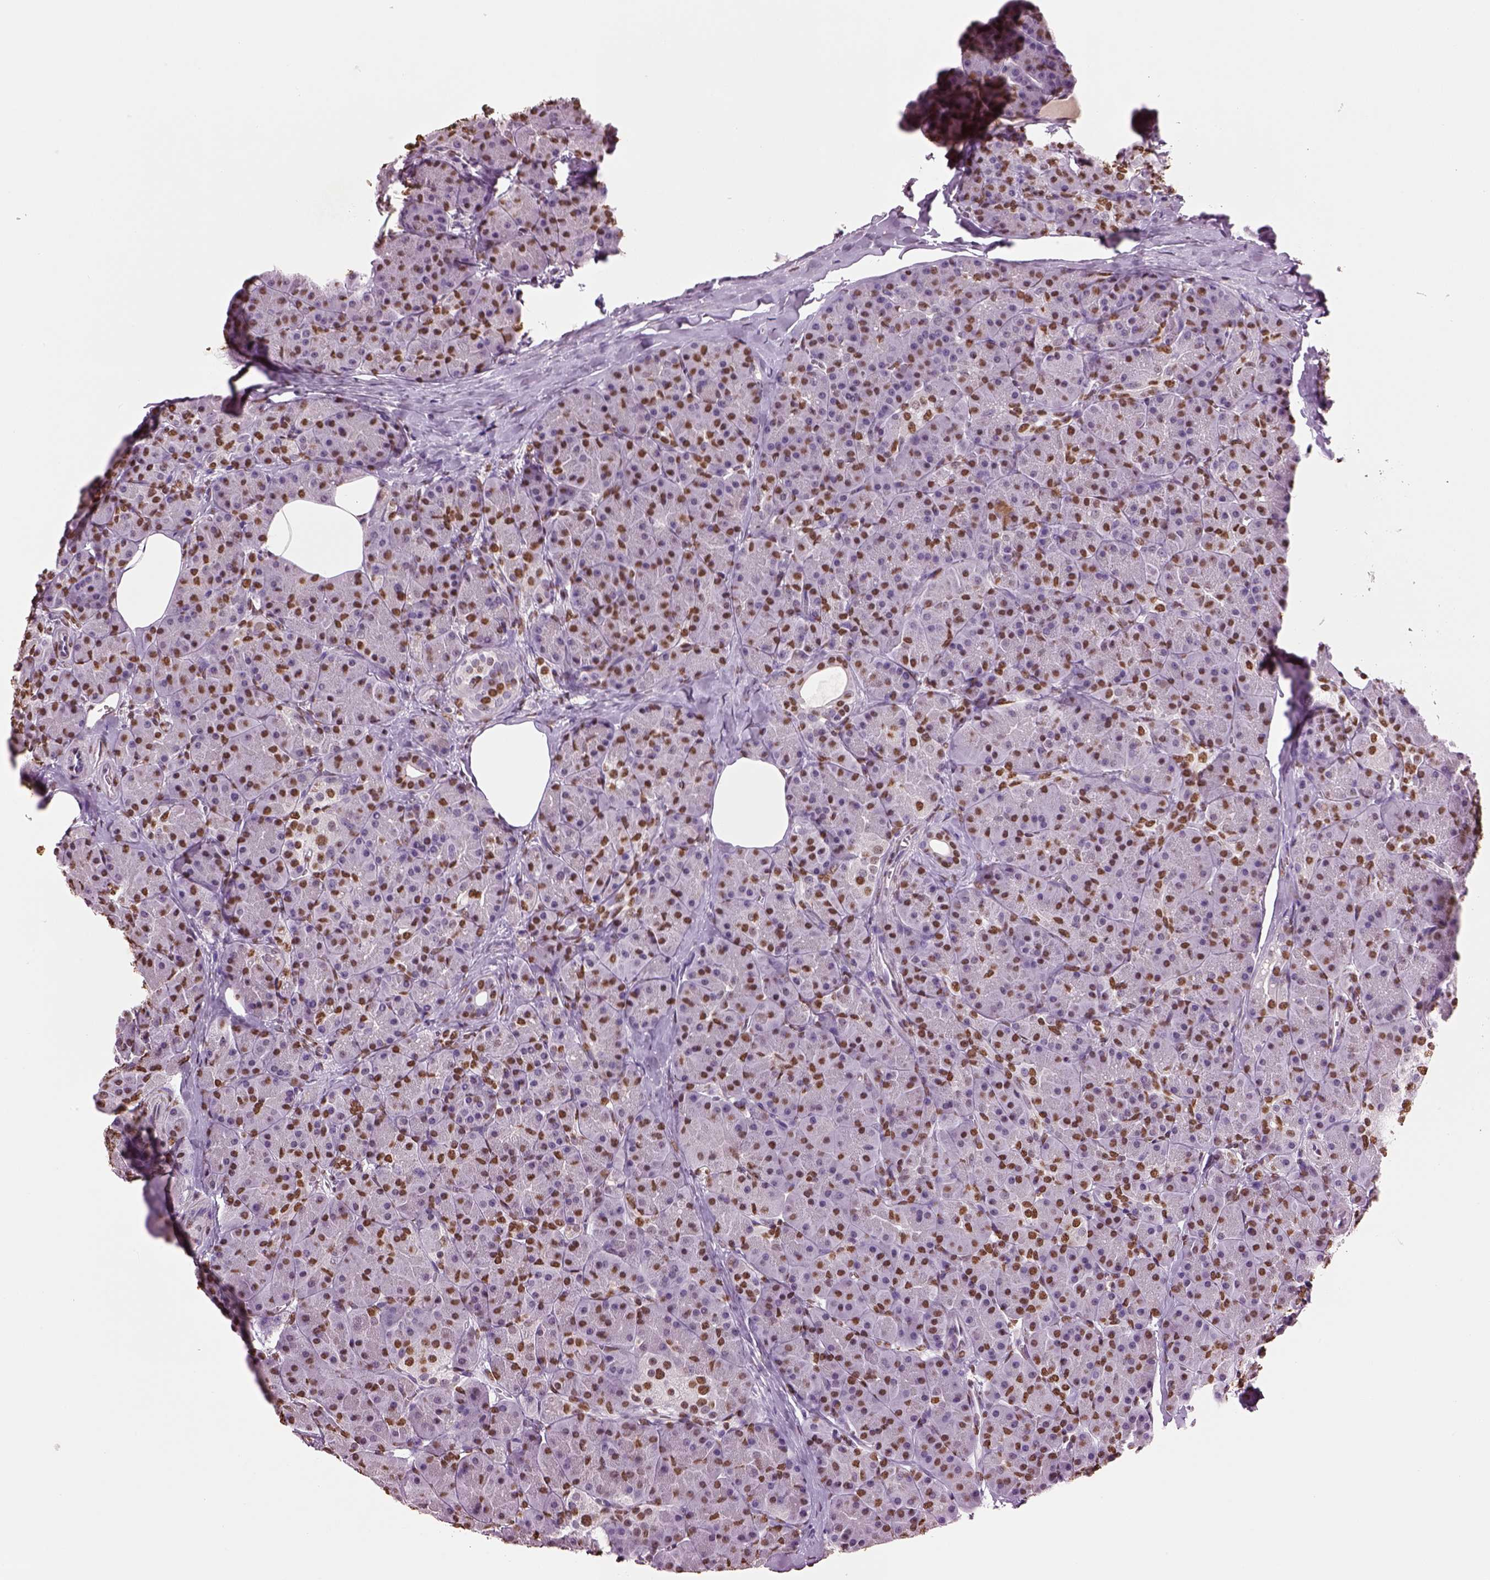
{"staining": {"intensity": "strong", "quantity": "25%-75%", "location": "nuclear"}, "tissue": "pancreas", "cell_type": "Exocrine glandular cells", "image_type": "normal", "snomed": [{"axis": "morphology", "description": "Normal tissue, NOS"}, {"axis": "topography", "description": "Pancreas"}], "caption": "Strong nuclear protein expression is present in about 25%-75% of exocrine glandular cells in pancreas. The protein of interest is shown in brown color, while the nuclei are stained blue.", "gene": "DDX3X", "patient": {"sex": "male", "age": 57}}